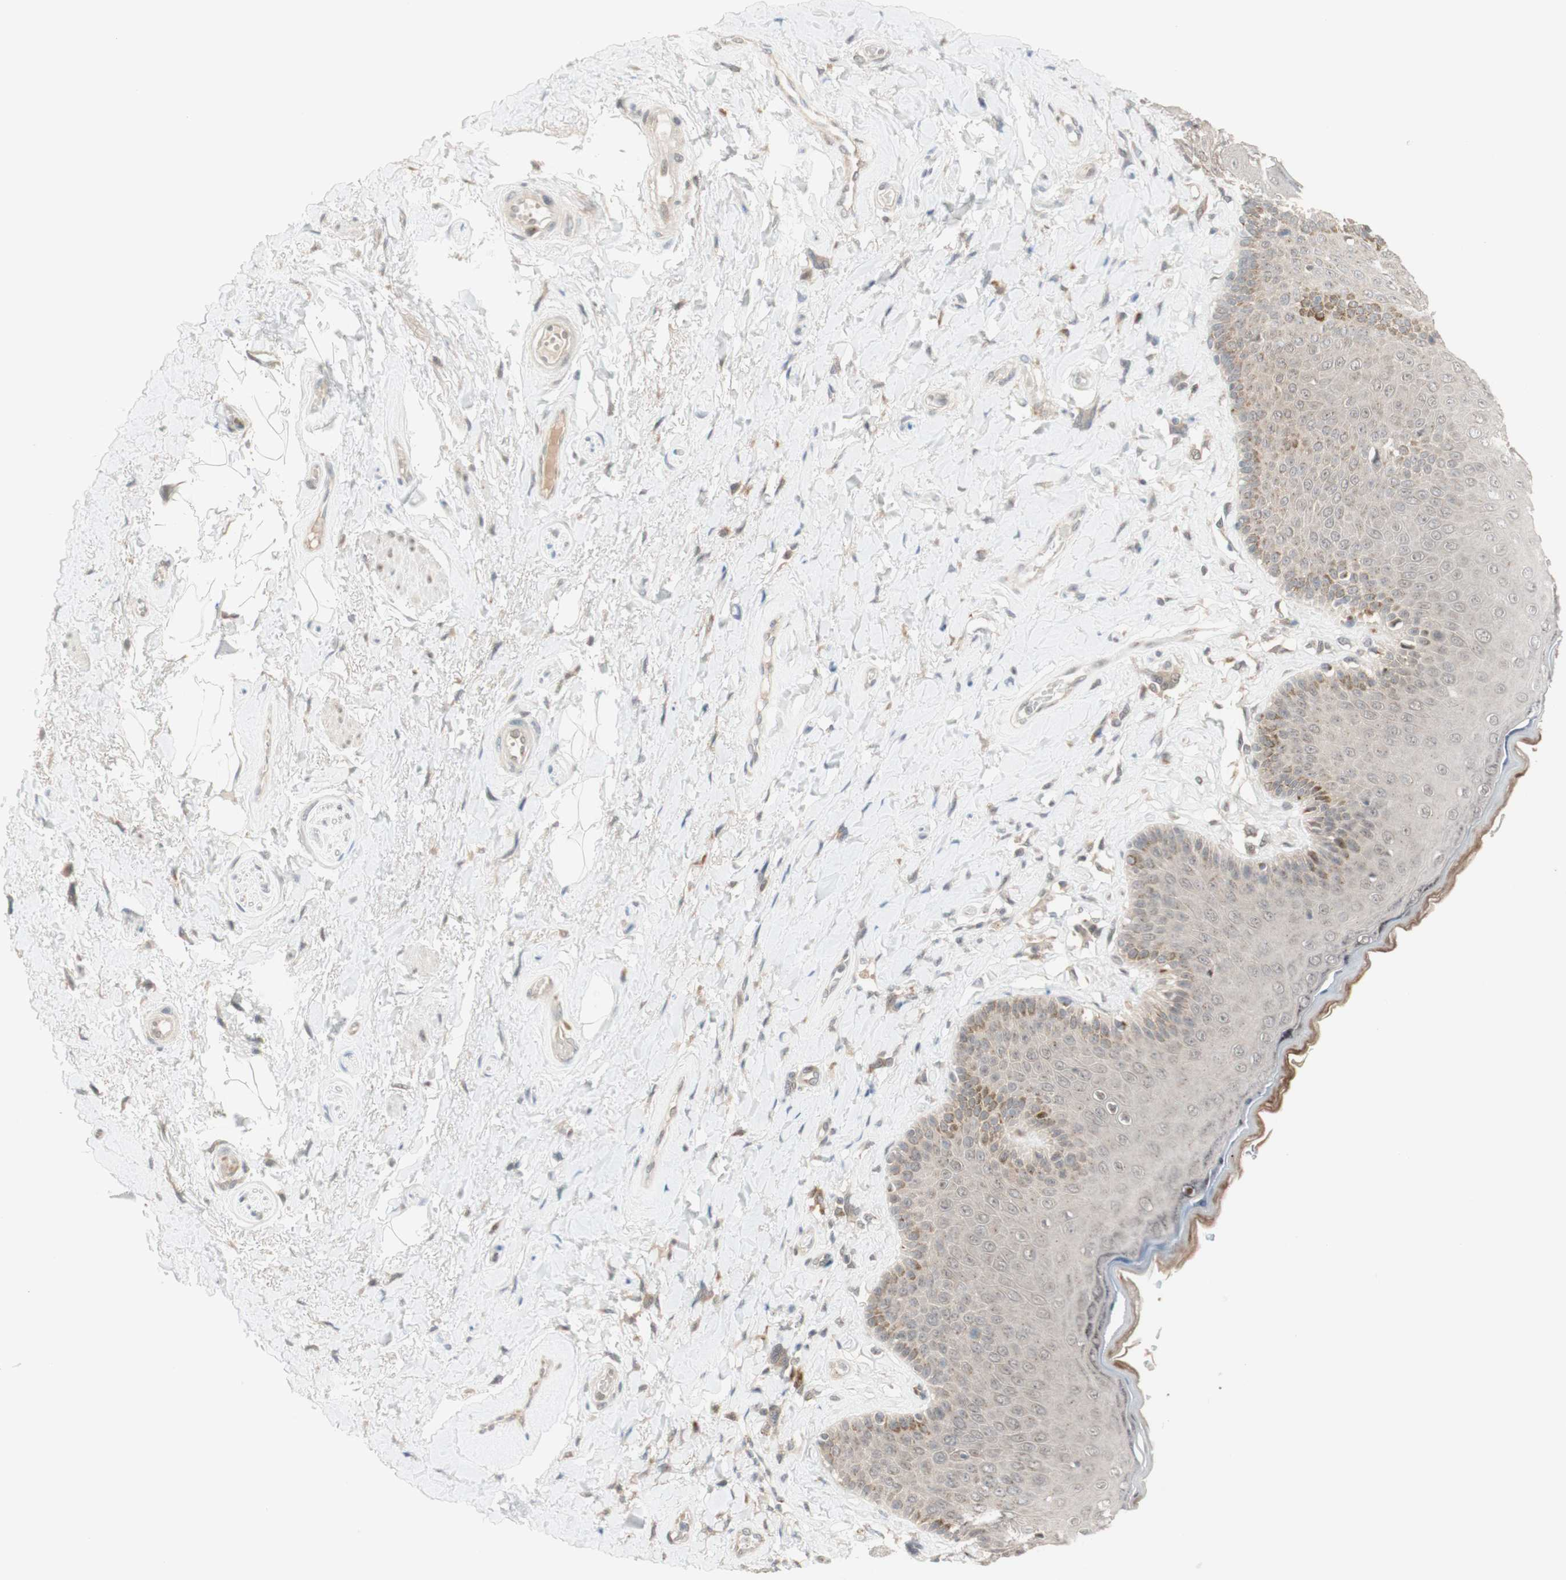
{"staining": {"intensity": "weak", "quantity": ">75%", "location": "cytoplasmic/membranous"}, "tissue": "skin", "cell_type": "Epidermal cells", "image_type": "normal", "snomed": [{"axis": "morphology", "description": "Normal tissue, NOS"}, {"axis": "topography", "description": "Anal"}], "caption": "Protein expression analysis of benign human skin reveals weak cytoplasmic/membranous expression in about >75% of epidermal cells.", "gene": "CYLD", "patient": {"sex": "male", "age": 69}}